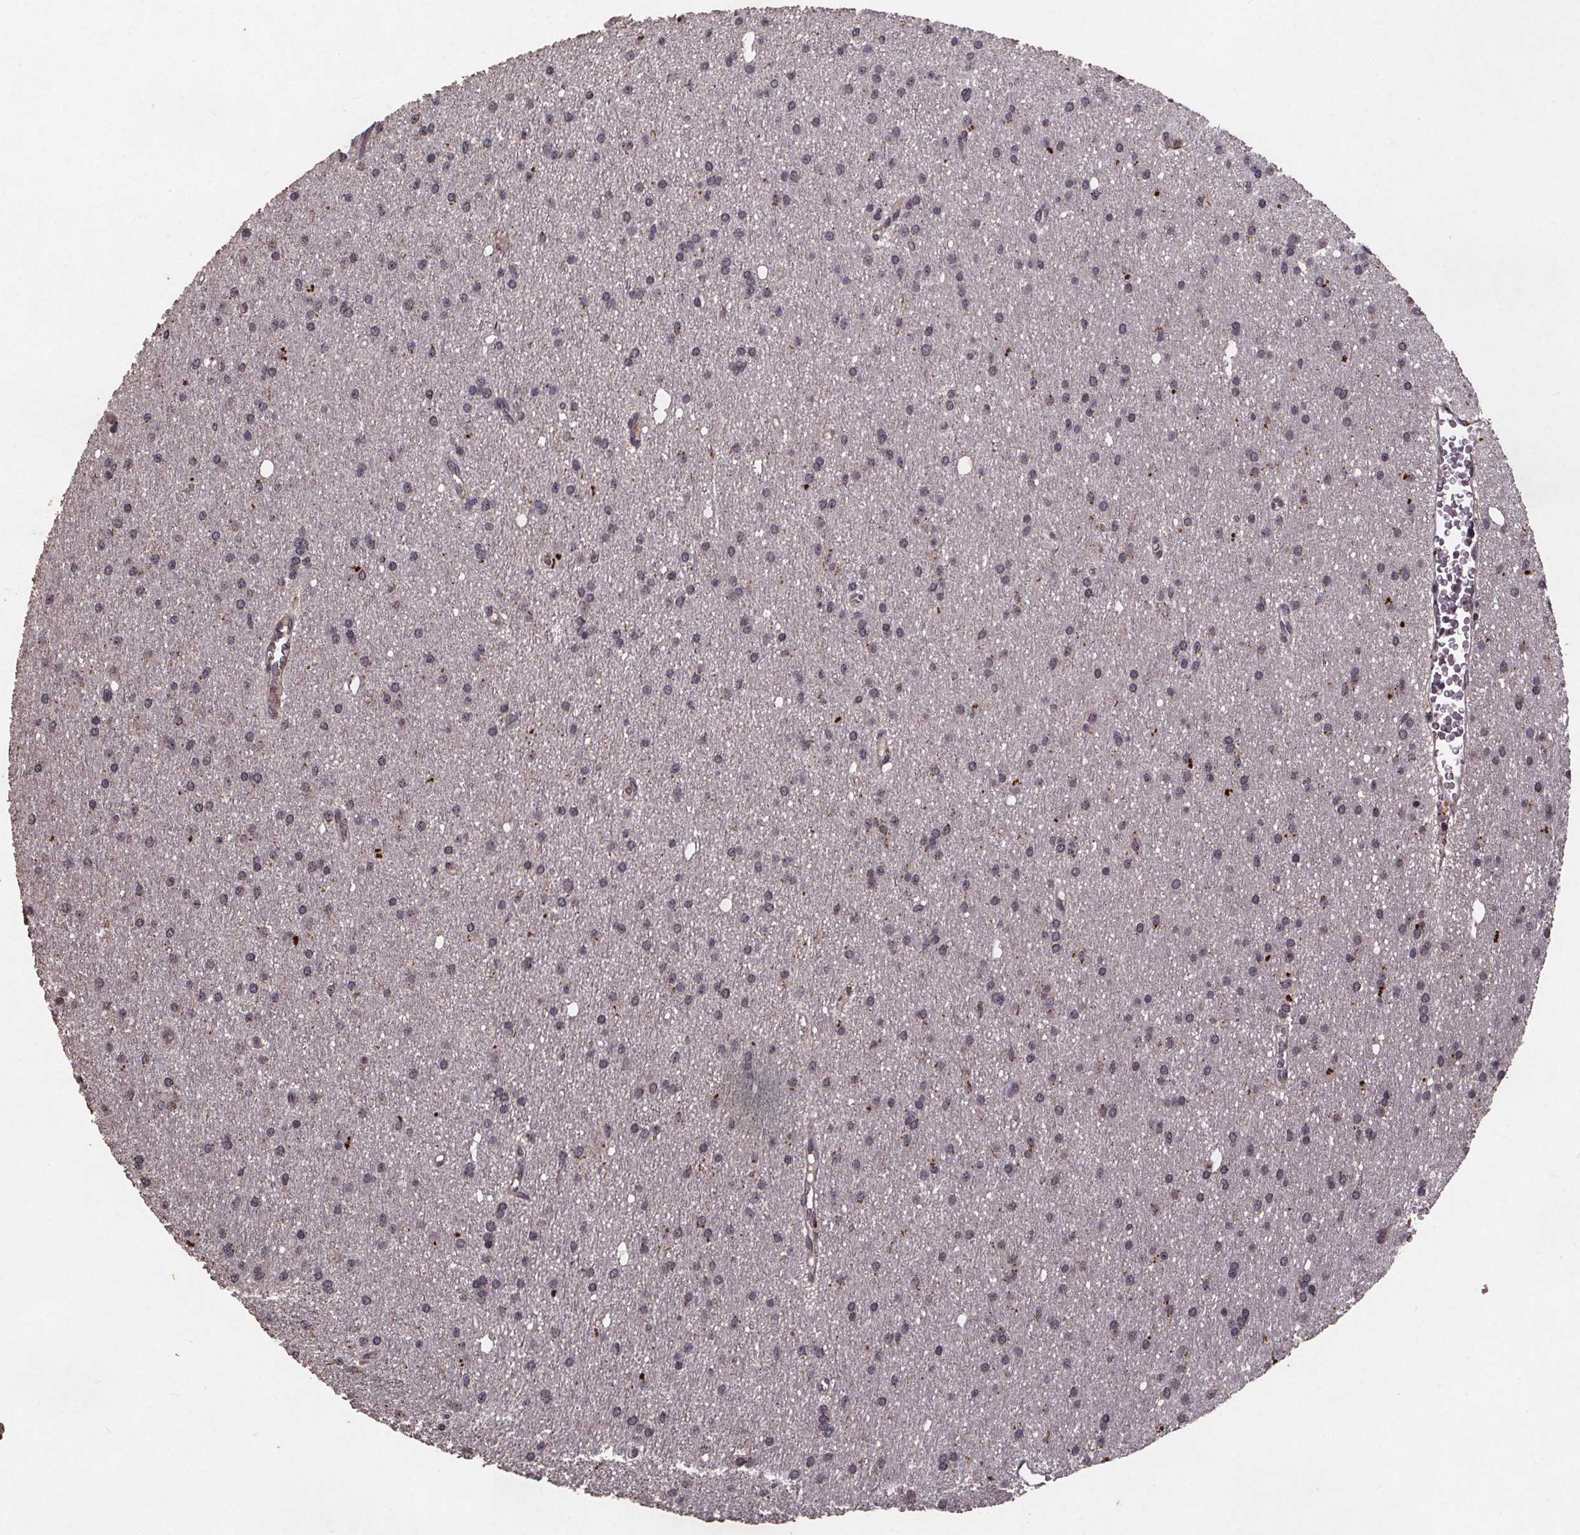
{"staining": {"intensity": "negative", "quantity": "none", "location": "none"}, "tissue": "glioma", "cell_type": "Tumor cells", "image_type": "cancer", "snomed": [{"axis": "morphology", "description": "Glioma, malignant, Low grade"}, {"axis": "topography", "description": "Brain"}], "caption": "Glioma was stained to show a protein in brown. There is no significant positivity in tumor cells.", "gene": "GPX3", "patient": {"sex": "male", "age": 27}}